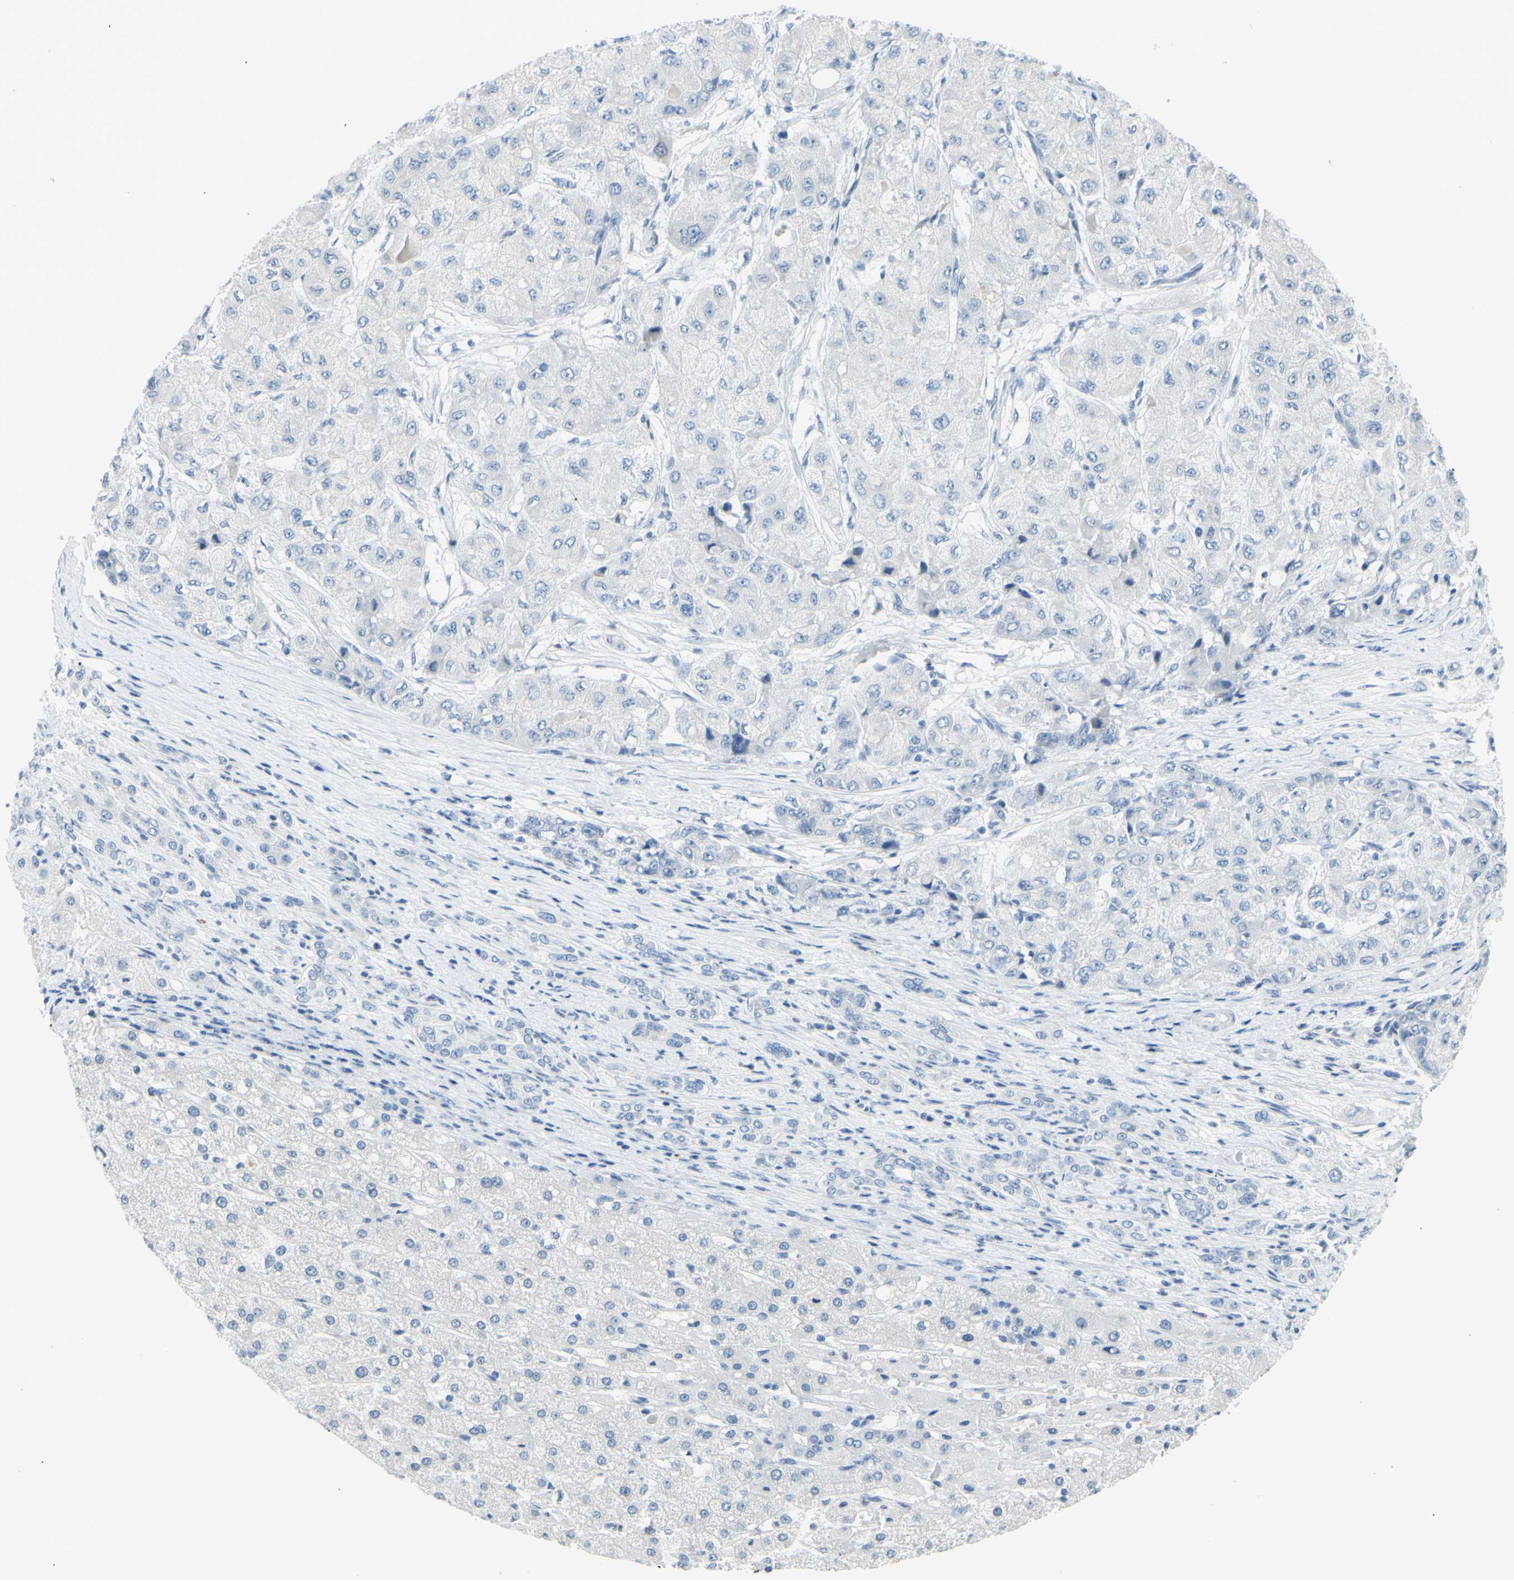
{"staining": {"intensity": "negative", "quantity": "none", "location": "none"}, "tissue": "liver cancer", "cell_type": "Tumor cells", "image_type": "cancer", "snomed": [{"axis": "morphology", "description": "Carcinoma, Hepatocellular, NOS"}, {"axis": "topography", "description": "Liver"}], "caption": "Human hepatocellular carcinoma (liver) stained for a protein using immunohistochemistry shows no expression in tumor cells.", "gene": "DCT", "patient": {"sex": "male", "age": 80}}